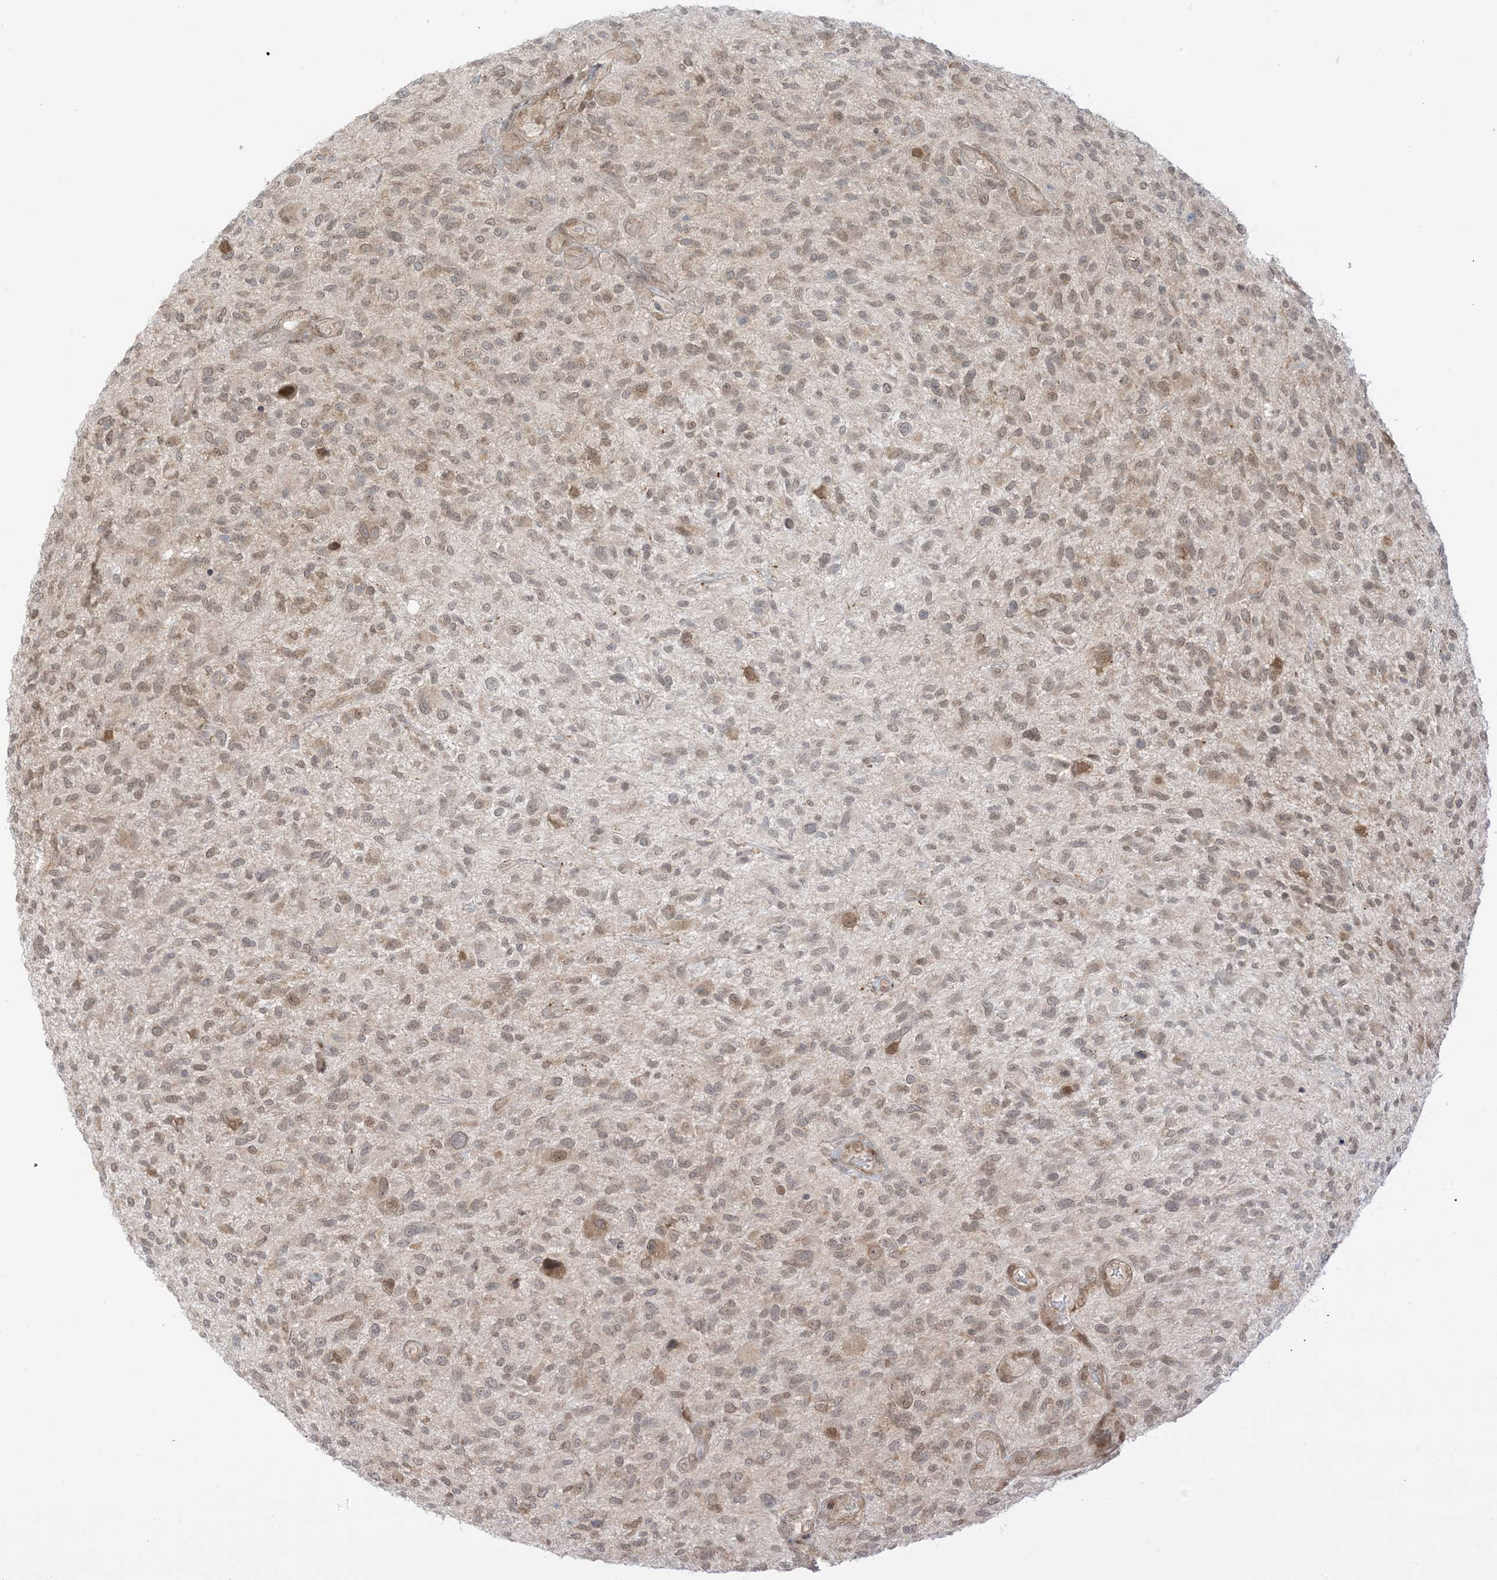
{"staining": {"intensity": "weak", "quantity": "25%-75%", "location": "cytoplasmic/membranous,nuclear"}, "tissue": "glioma", "cell_type": "Tumor cells", "image_type": "cancer", "snomed": [{"axis": "morphology", "description": "Glioma, malignant, High grade"}, {"axis": "topography", "description": "Brain"}], "caption": "This micrograph displays IHC staining of human glioma, with low weak cytoplasmic/membranous and nuclear expression in about 25%-75% of tumor cells.", "gene": "UBE2E2", "patient": {"sex": "male", "age": 47}}